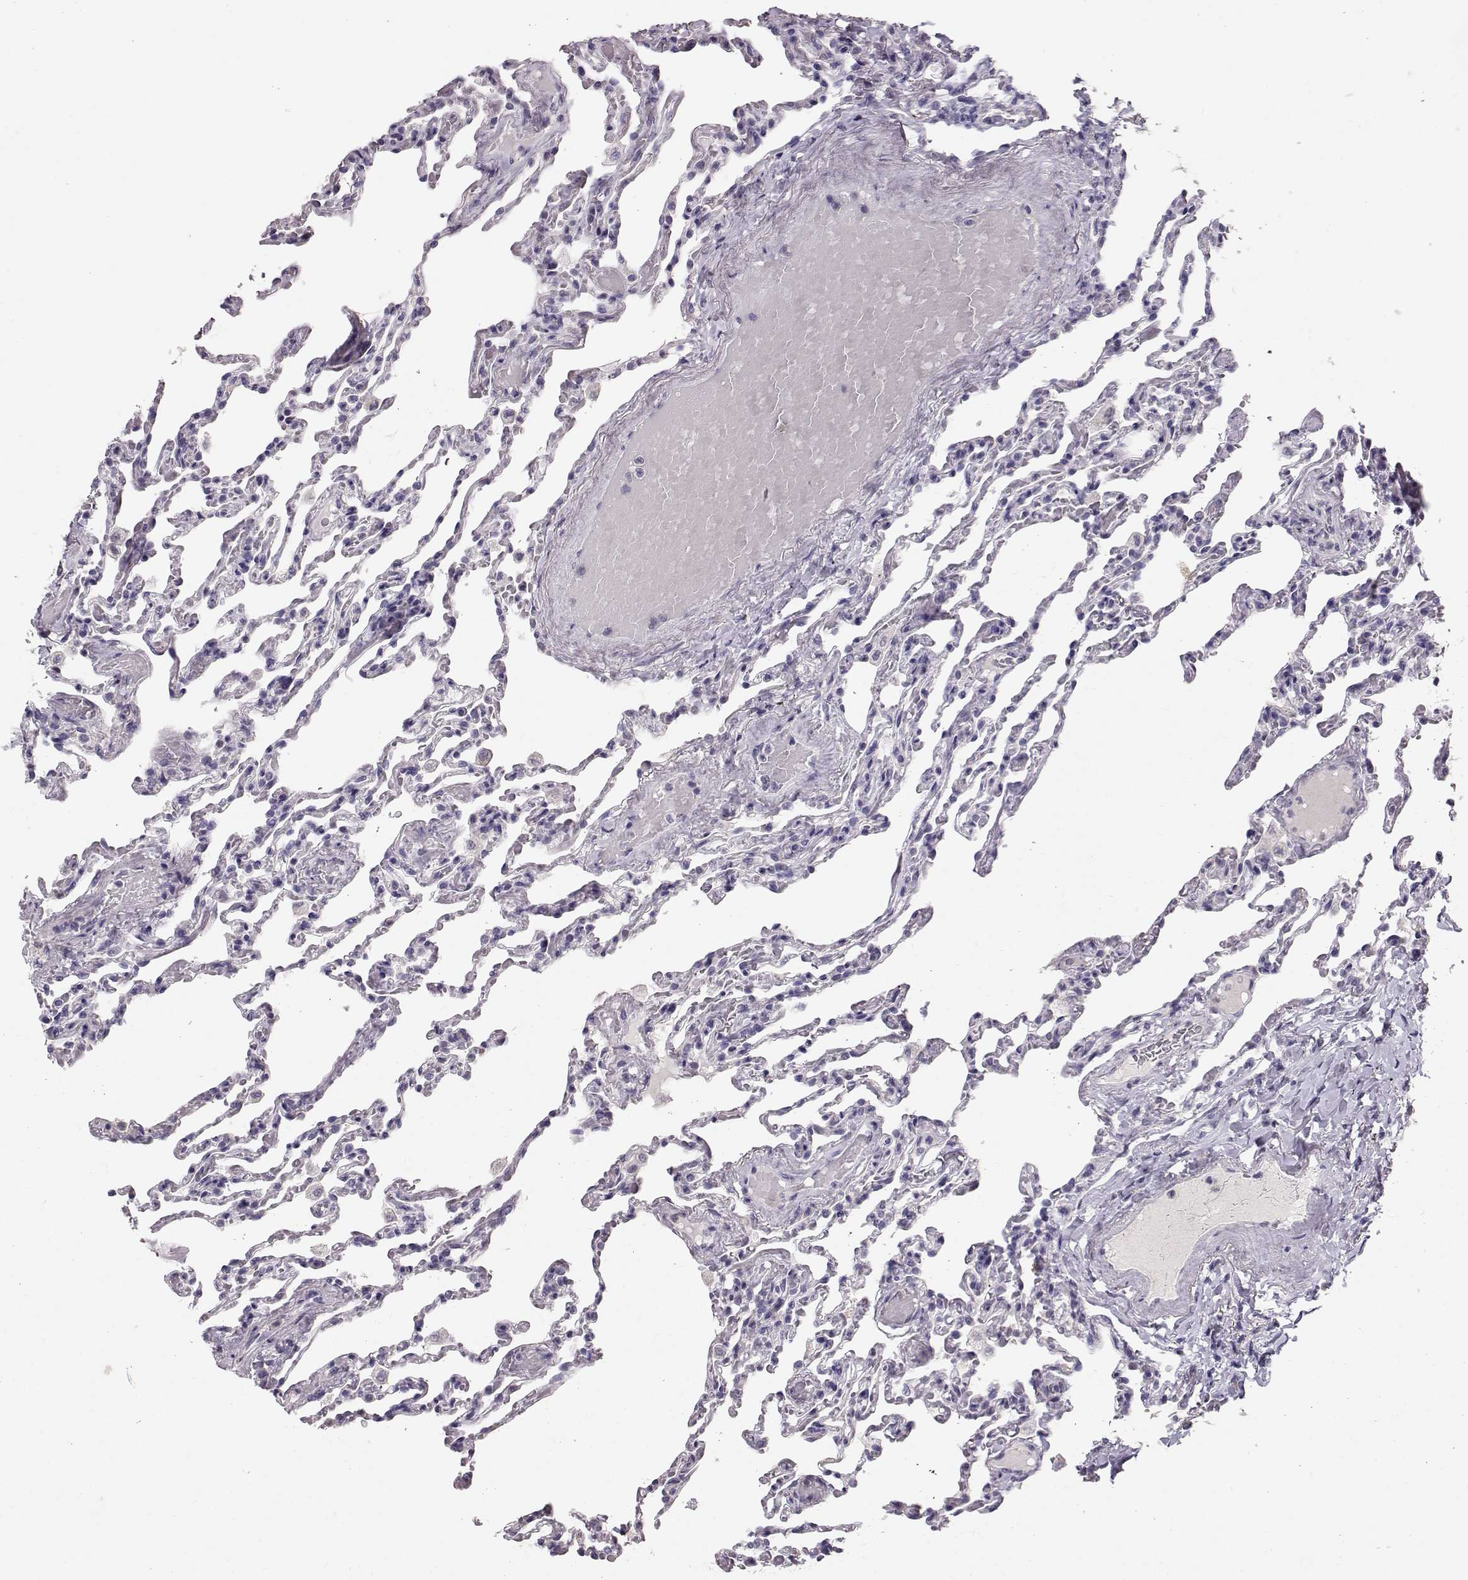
{"staining": {"intensity": "negative", "quantity": "none", "location": "none"}, "tissue": "lung", "cell_type": "Alveolar cells", "image_type": "normal", "snomed": [{"axis": "morphology", "description": "Normal tissue, NOS"}, {"axis": "topography", "description": "Lung"}], "caption": "Immunohistochemistry micrograph of normal lung: lung stained with DAB demonstrates no significant protein expression in alveolar cells.", "gene": "POU1F1", "patient": {"sex": "female", "age": 43}}